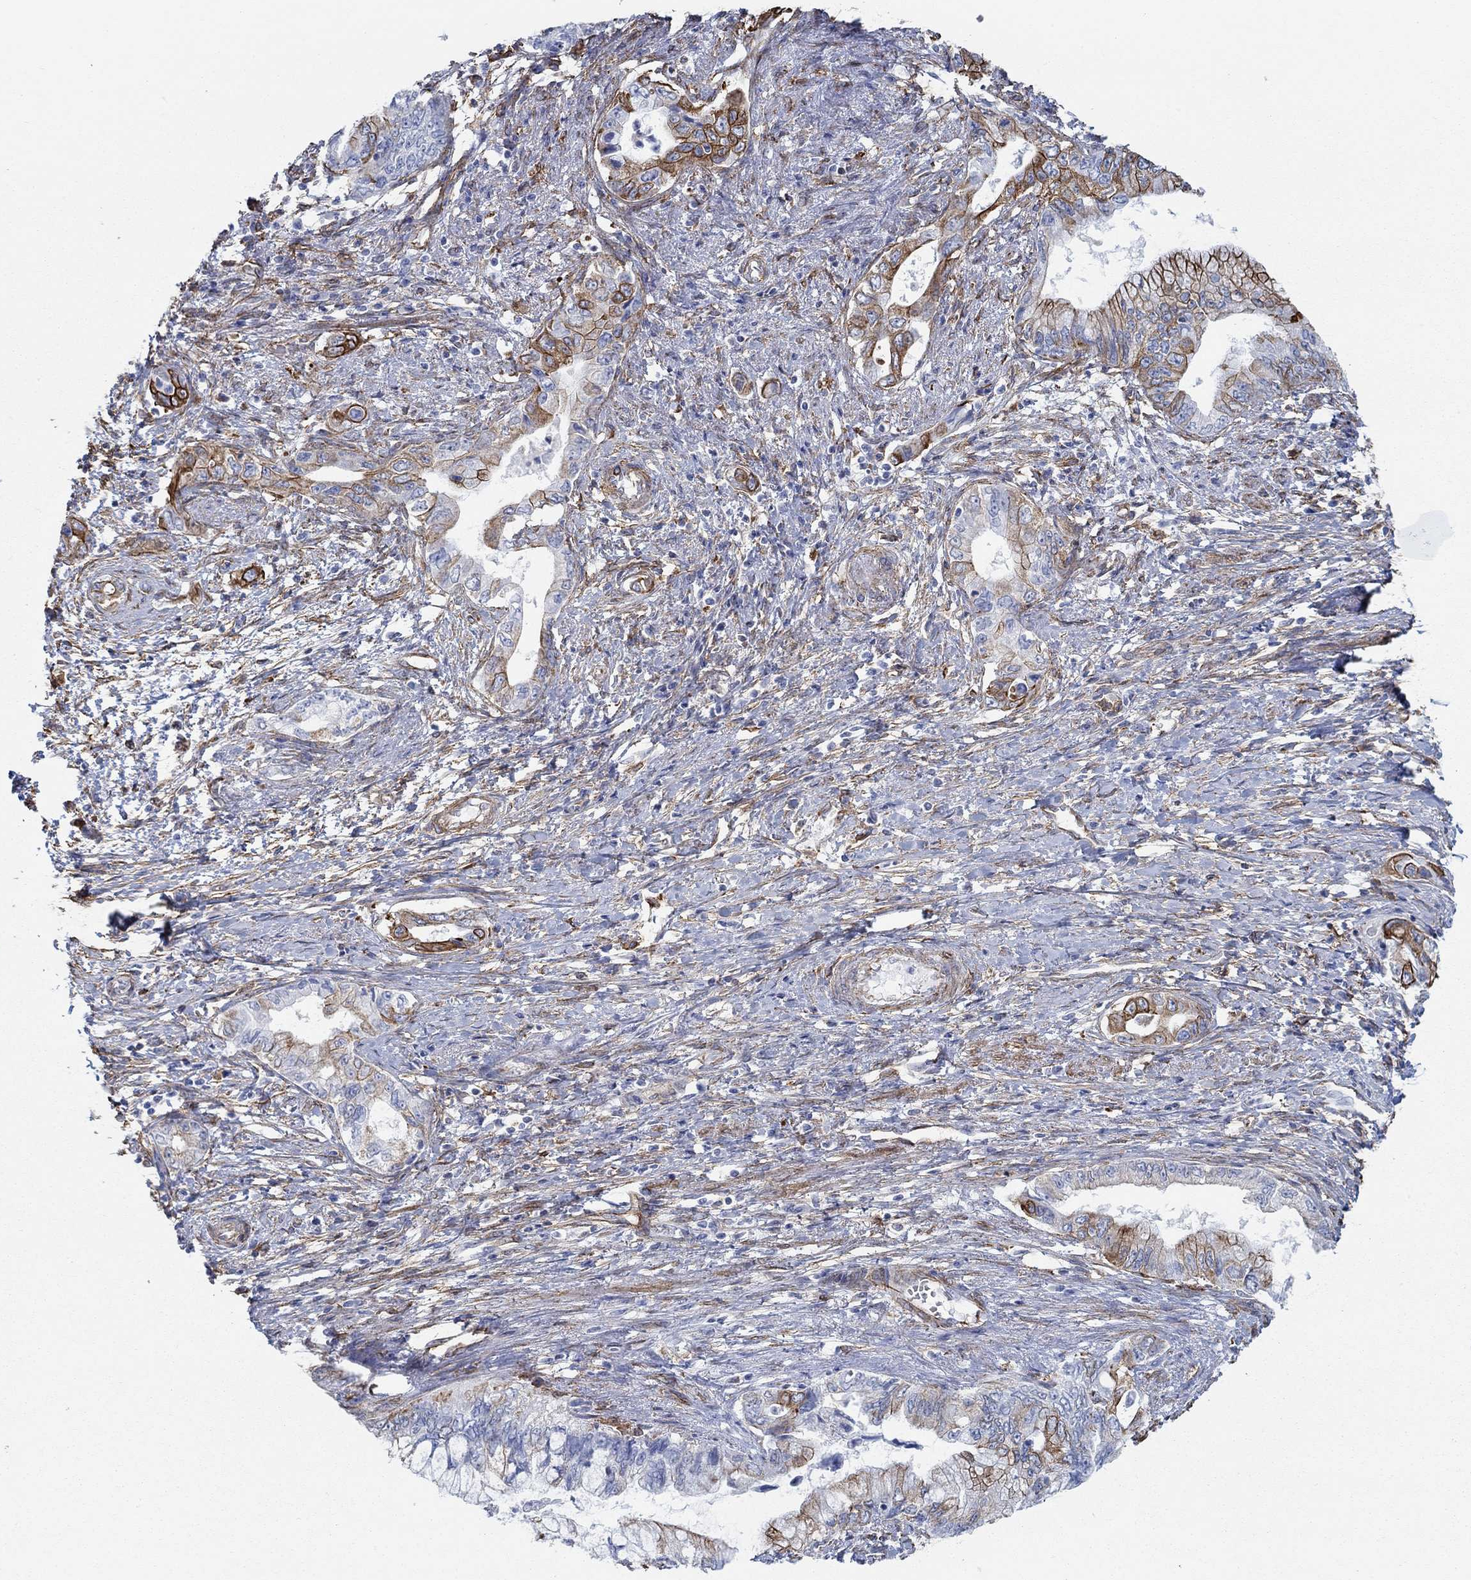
{"staining": {"intensity": "strong", "quantity": "25%-75%", "location": "cytoplasmic/membranous"}, "tissue": "pancreatic cancer", "cell_type": "Tumor cells", "image_type": "cancer", "snomed": [{"axis": "morphology", "description": "Adenocarcinoma, NOS"}, {"axis": "topography", "description": "Pancreas"}], "caption": "High-power microscopy captured an IHC micrograph of pancreatic adenocarcinoma, revealing strong cytoplasmic/membranous staining in about 25%-75% of tumor cells.", "gene": "STC2", "patient": {"sex": "female", "age": 73}}